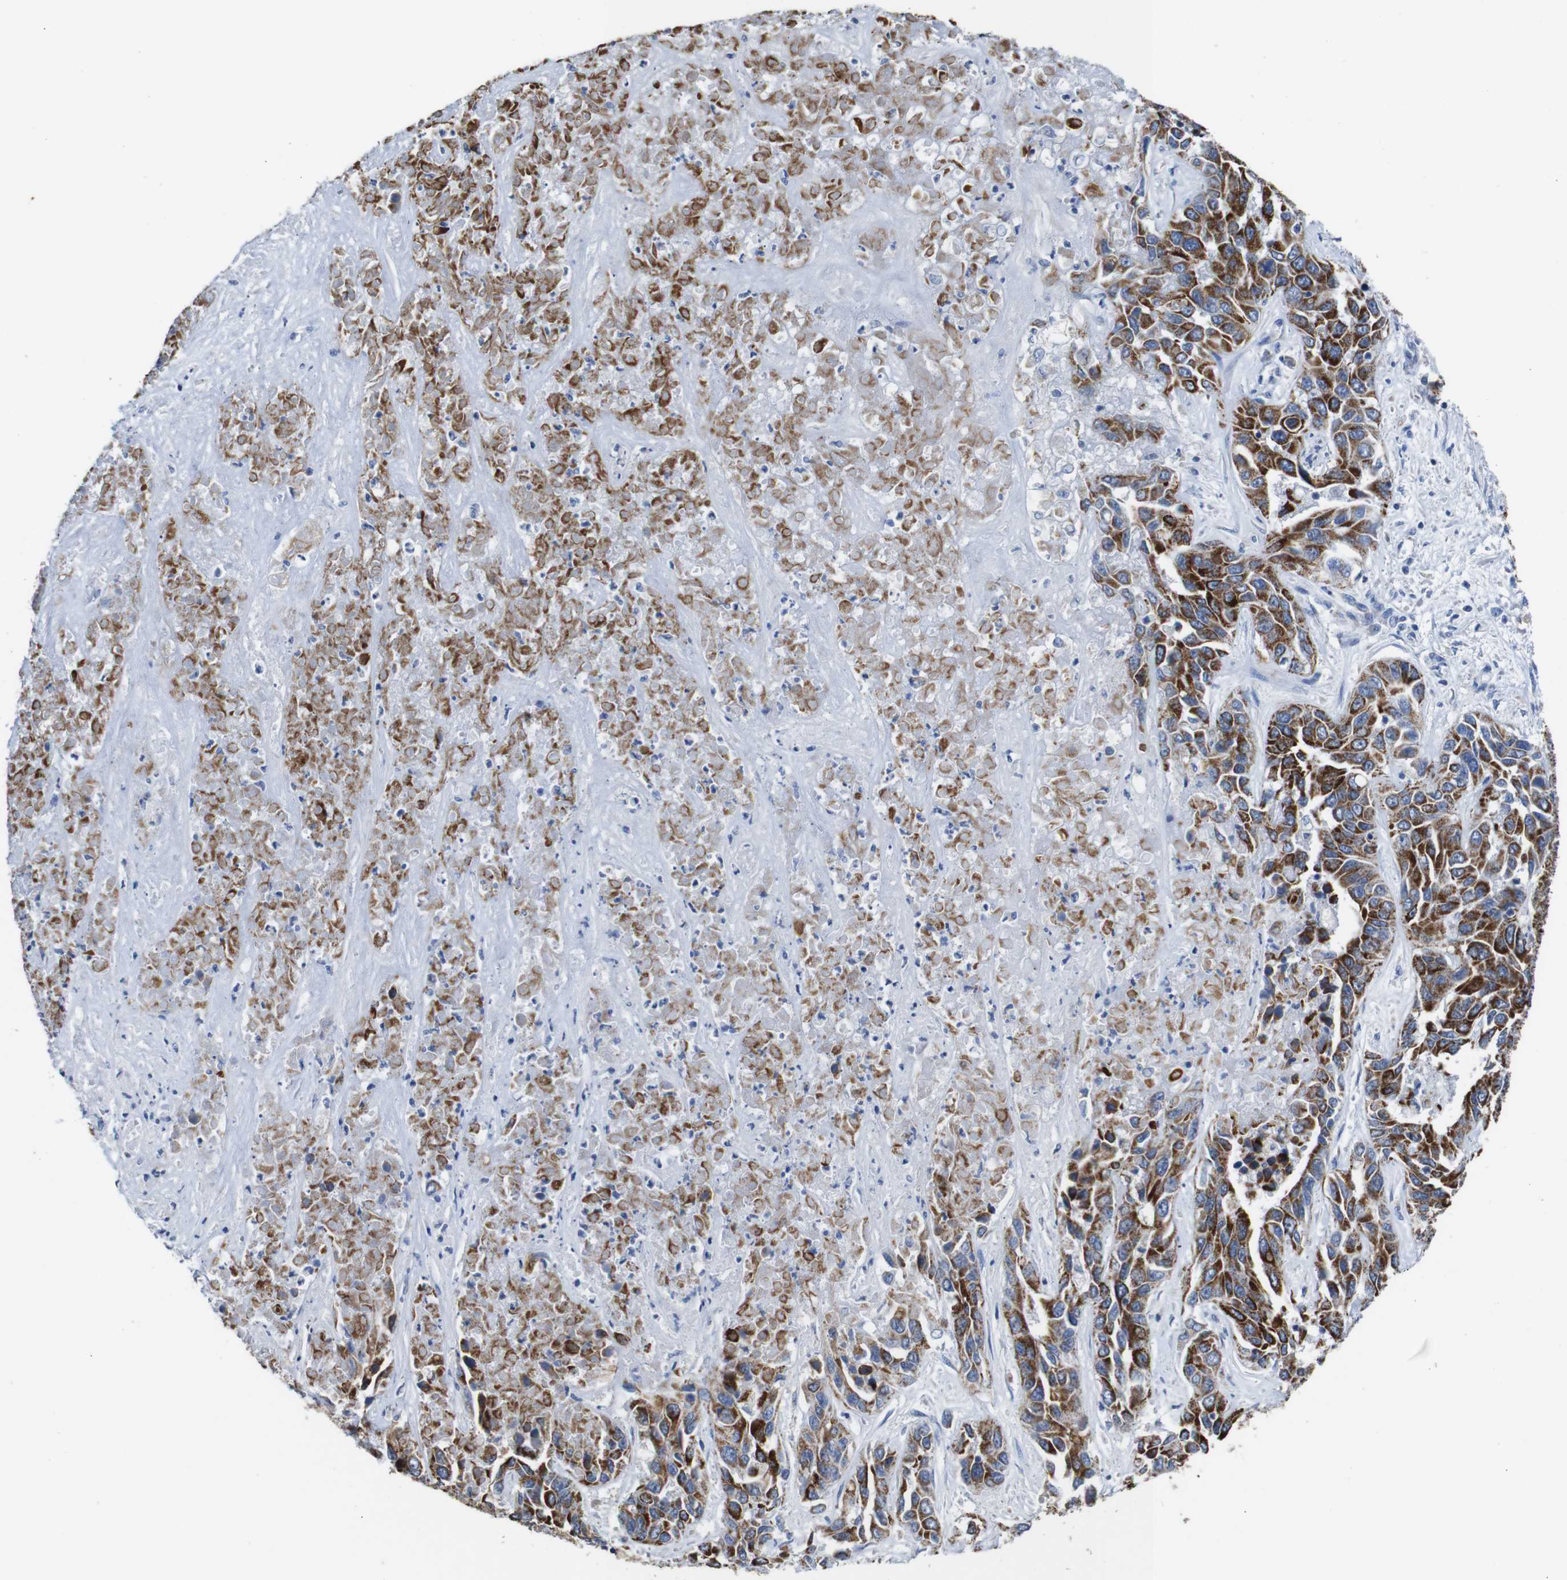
{"staining": {"intensity": "strong", "quantity": ">75%", "location": "cytoplasmic/membranous"}, "tissue": "liver cancer", "cell_type": "Tumor cells", "image_type": "cancer", "snomed": [{"axis": "morphology", "description": "Cholangiocarcinoma"}, {"axis": "topography", "description": "Liver"}], "caption": "The micrograph demonstrates immunohistochemical staining of liver cancer. There is strong cytoplasmic/membranous staining is appreciated in about >75% of tumor cells.", "gene": "MAOA", "patient": {"sex": "female", "age": 52}}